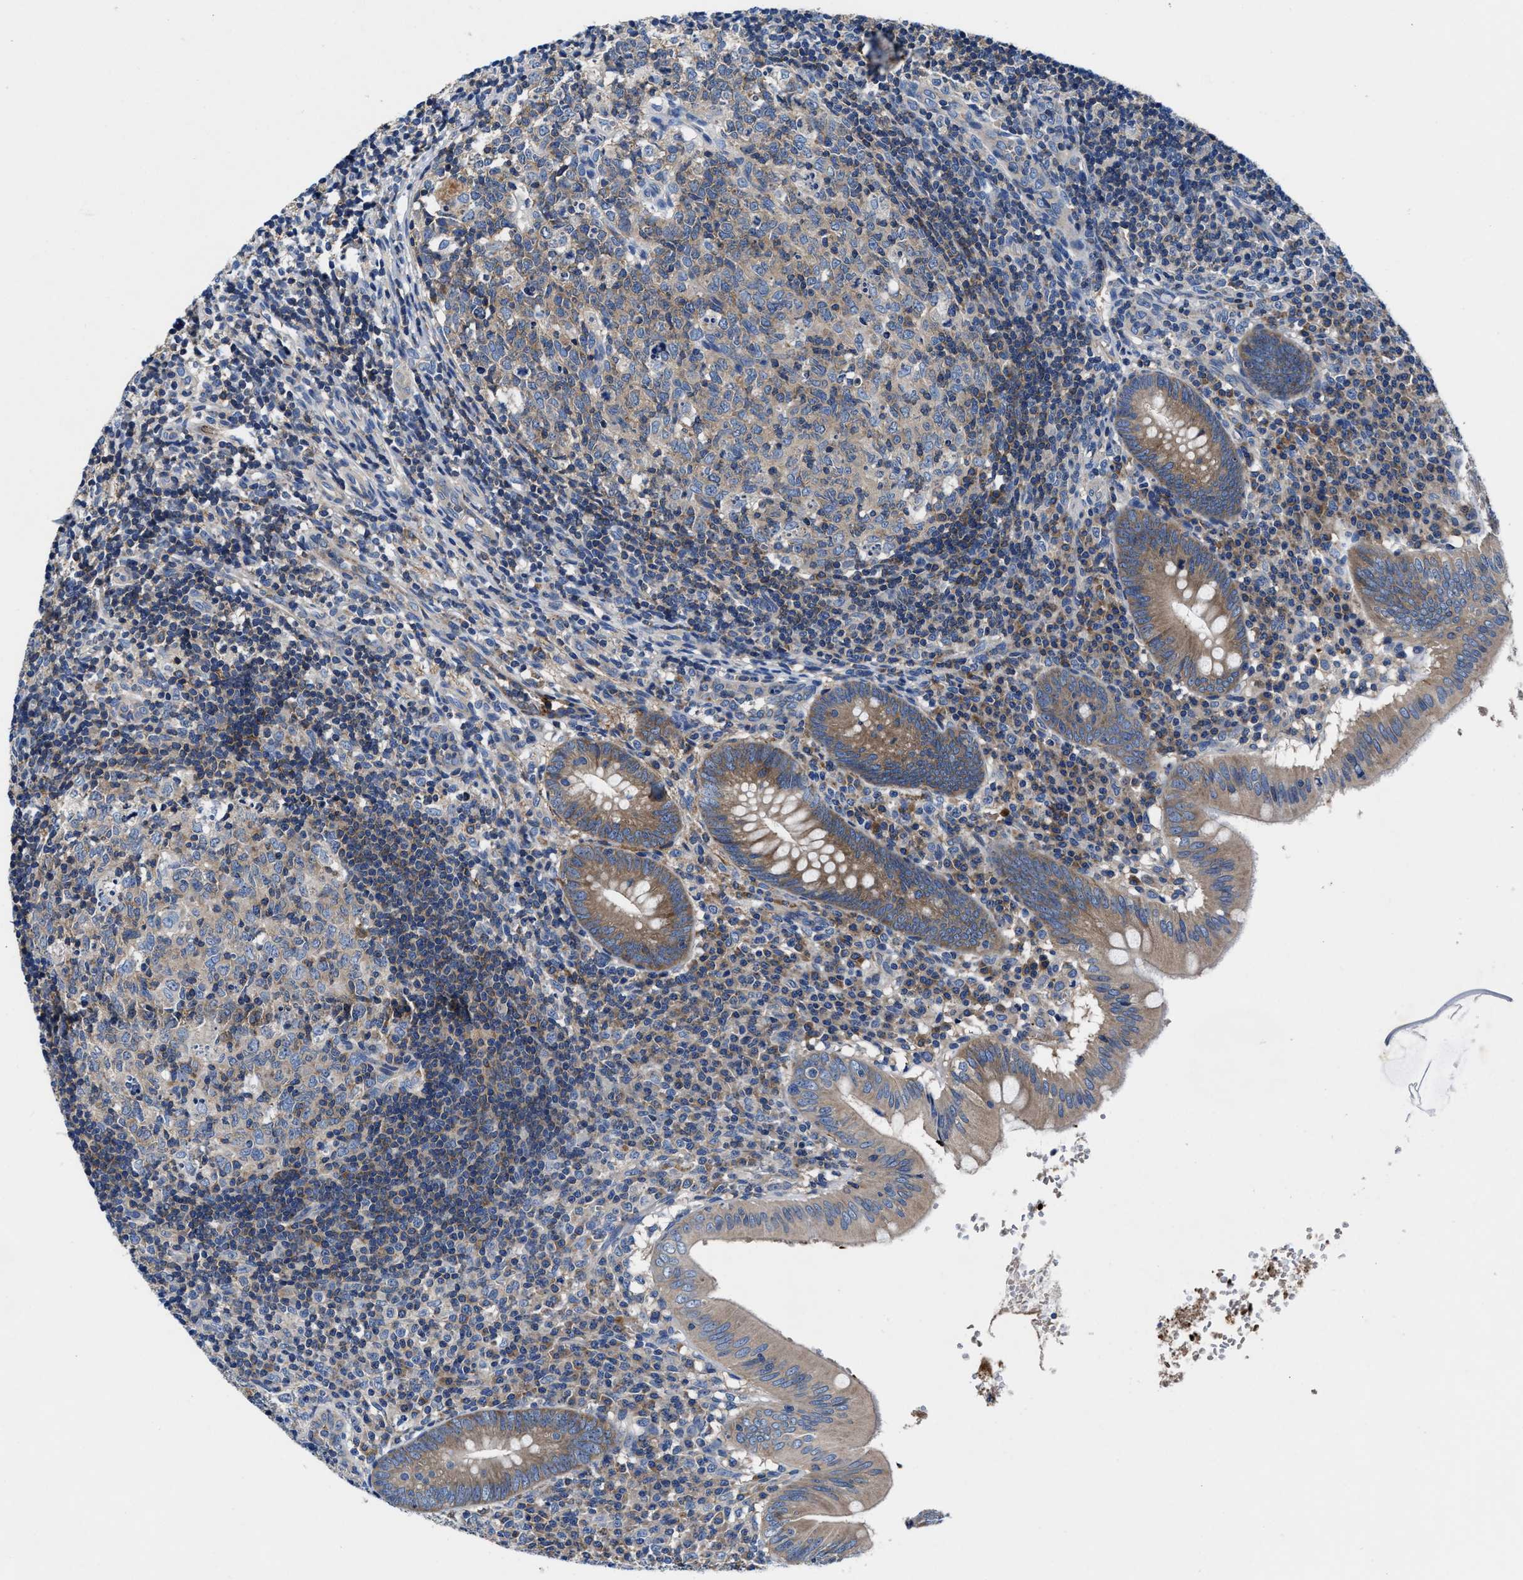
{"staining": {"intensity": "moderate", "quantity": ">75%", "location": "cytoplasmic/membranous"}, "tissue": "appendix", "cell_type": "Glandular cells", "image_type": "normal", "snomed": [{"axis": "morphology", "description": "Normal tissue, NOS"}, {"axis": "topography", "description": "Appendix"}], "caption": "Immunohistochemical staining of benign human appendix shows medium levels of moderate cytoplasmic/membranous positivity in about >75% of glandular cells. The protein of interest is stained brown, and the nuclei are stained in blue (DAB (3,3'-diaminobenzidine) IHC with brightfield microscopy, high magnification).", "gene": "PHLPP1", "patient": {"sex": "male", "age": 8}}